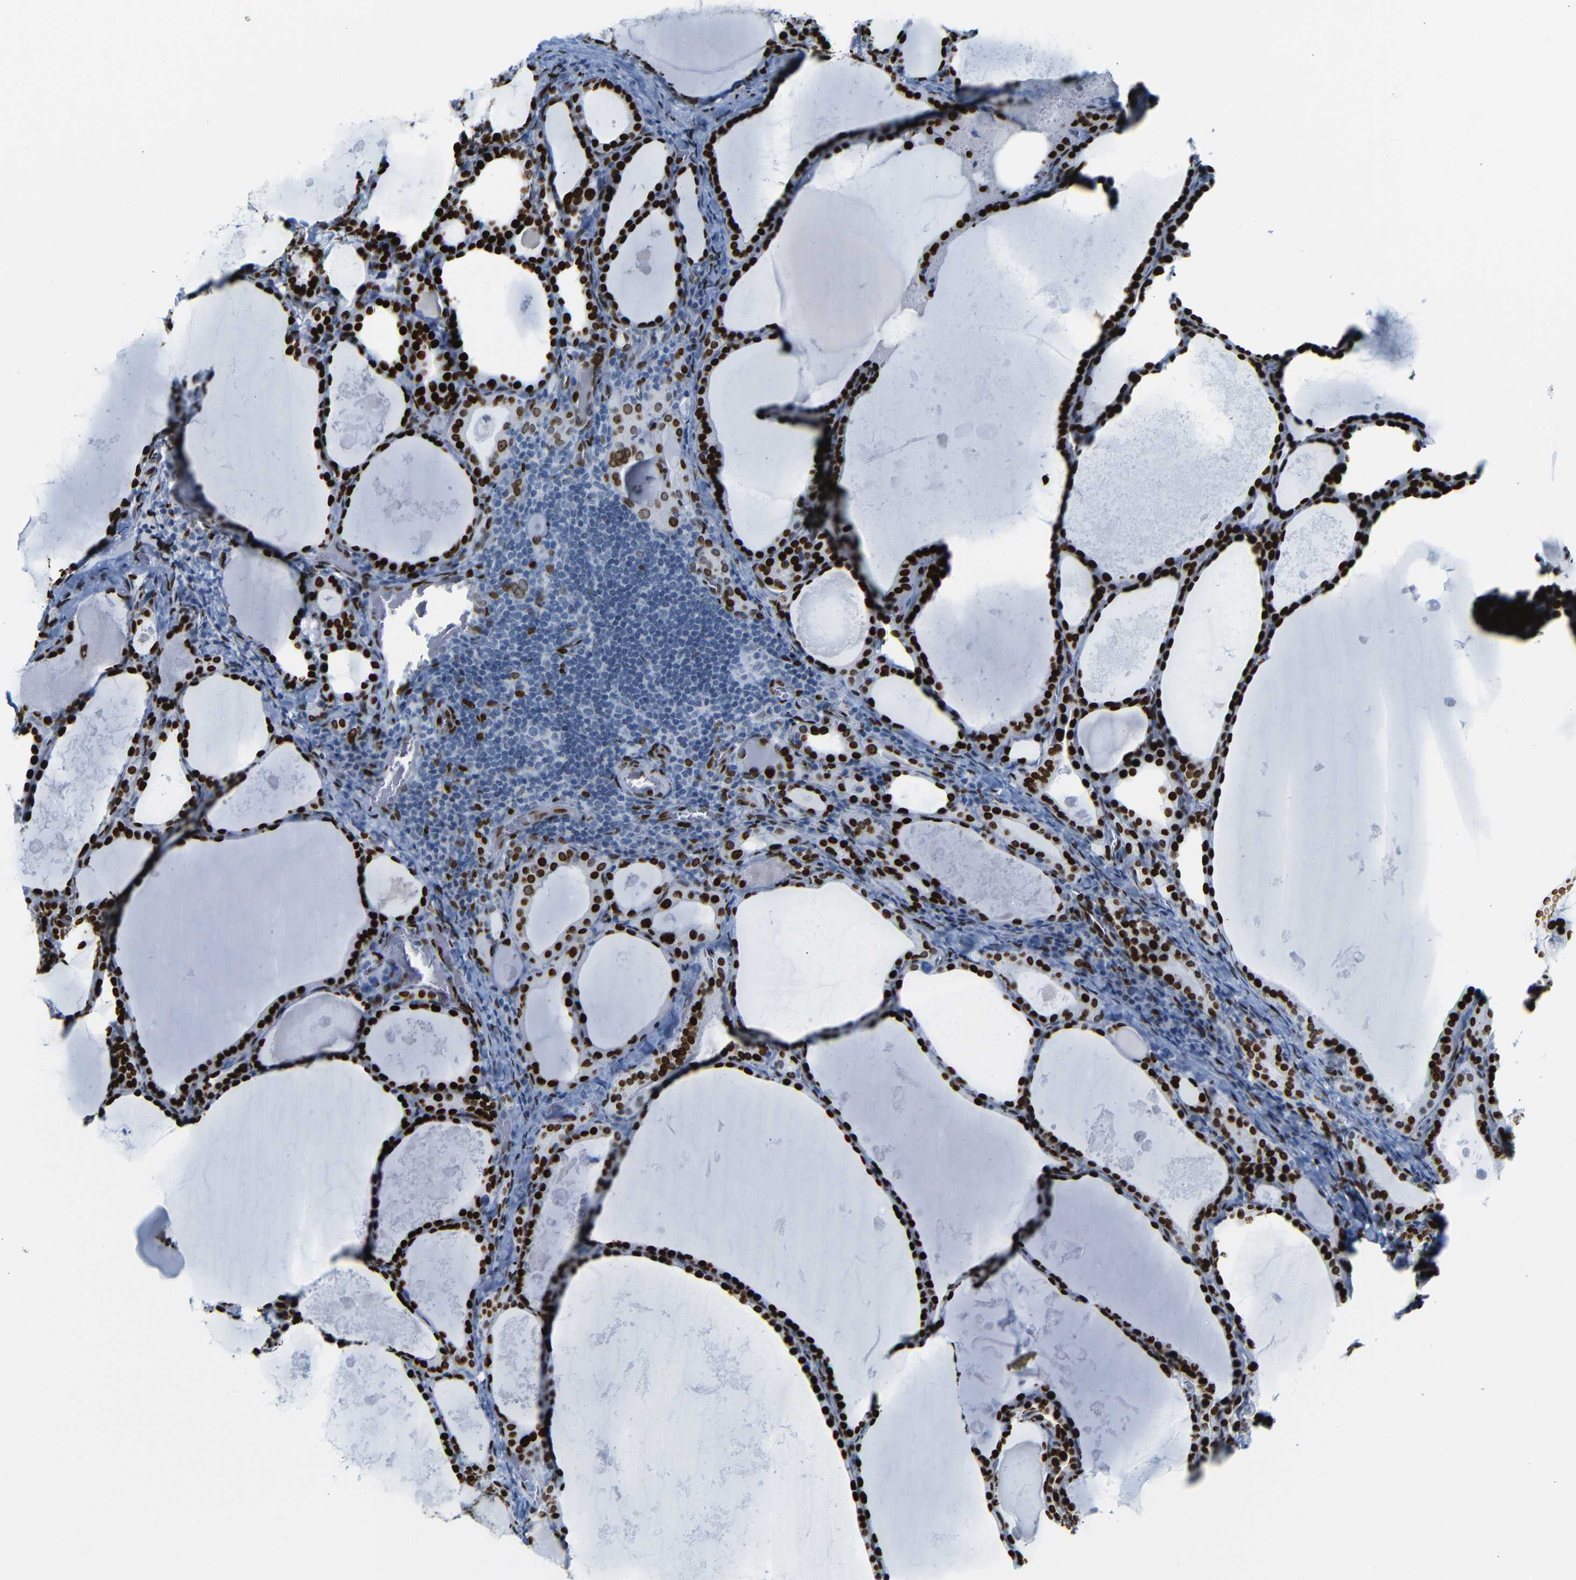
{"staining": {"intensity": "strong", "quantity": ">75%", "location": "nuclear"}, "tissue": "thyroid cancer", "cell_type": "Tumor cells", "image_type": "cancer", "snomed": [{"axis": "morphology", "description": "Papillary adenocarcinoma, NOS"}, {"axis": "topography", "description": "Thyroid gland"}], "caption": "Thyroid cancer stained for a protein displays strong nuclear positivity in tumor cells.", "gene": "NPIPB15", "patient": {"sex": "female", "age": 42}}